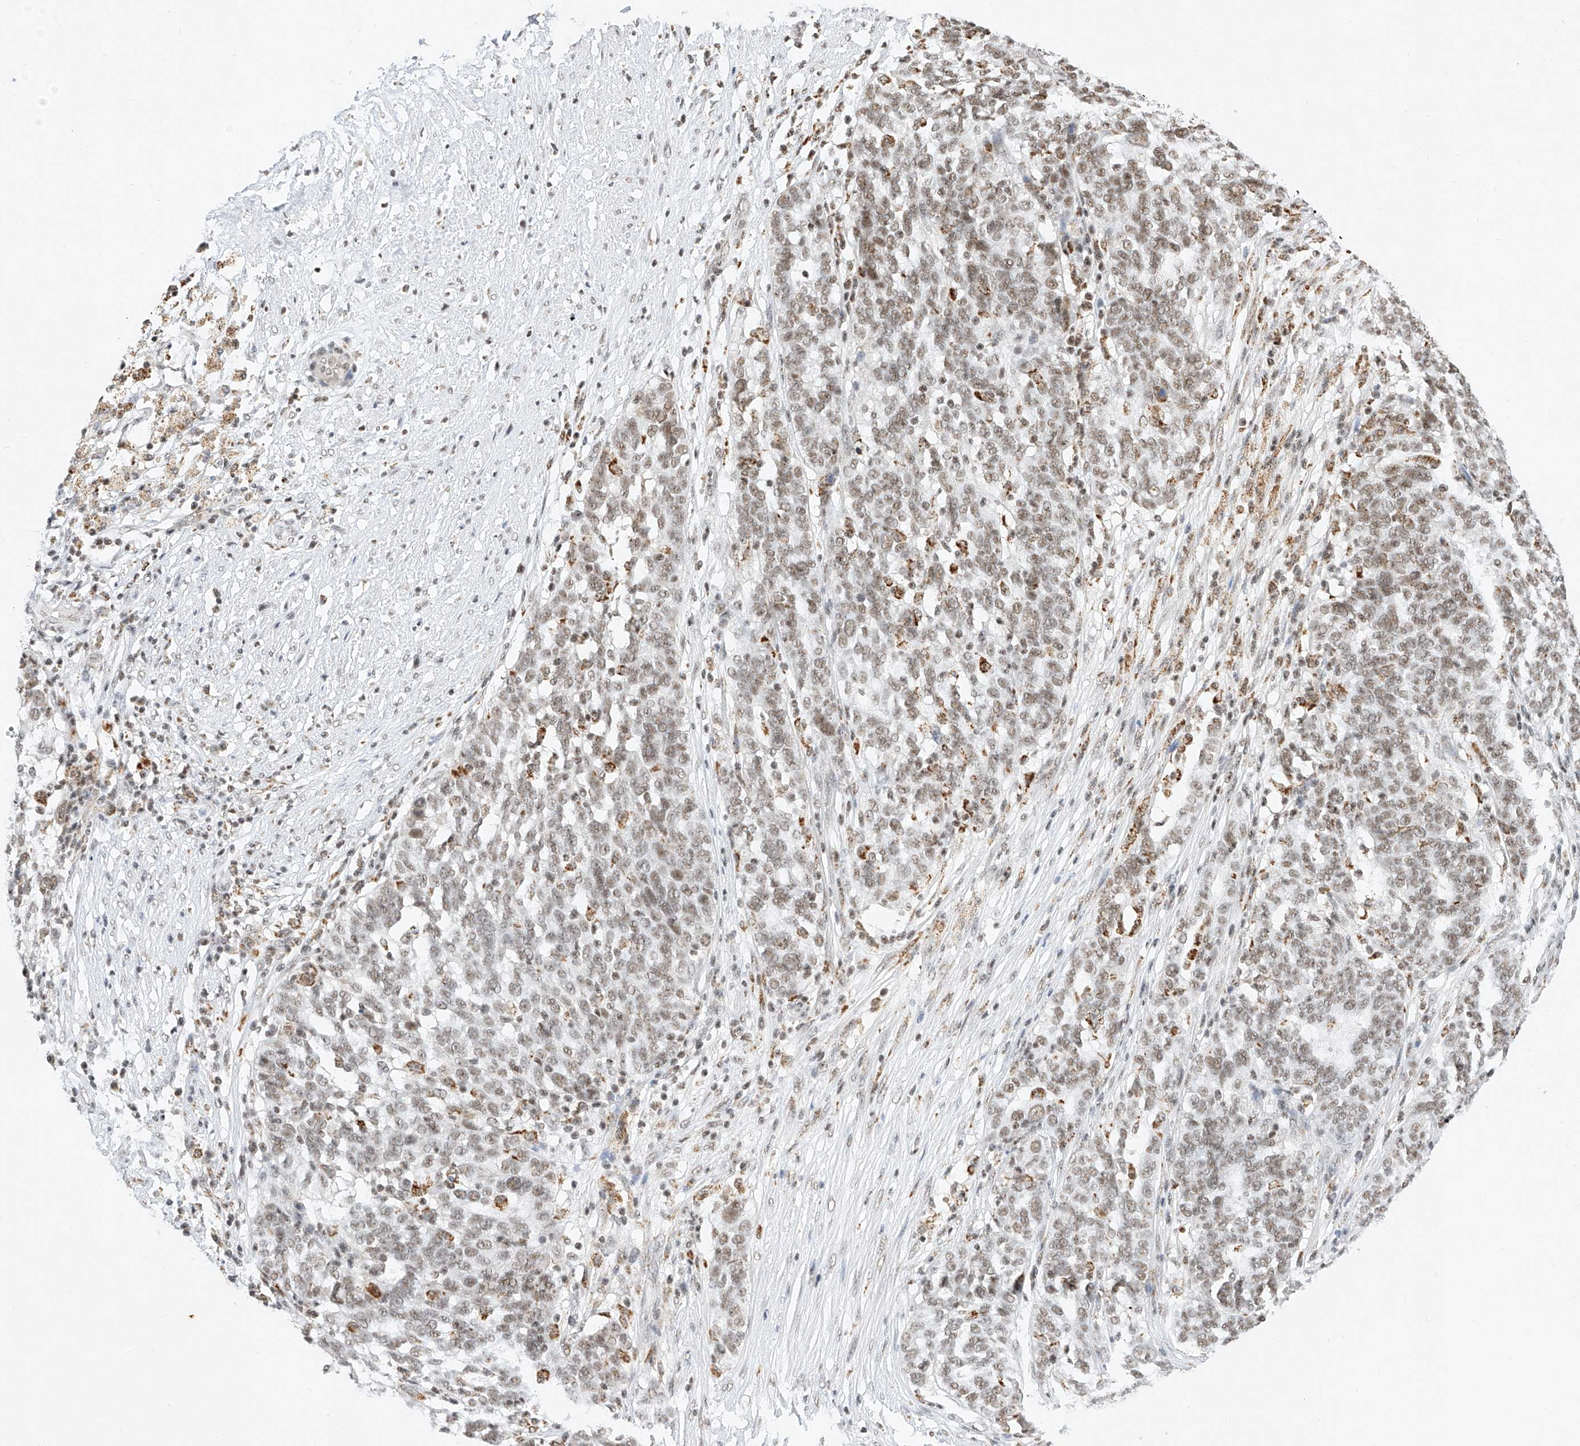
{"staining": {"intensity": "moderate", "quantity": ">75%", "location": "nuclear"}, "tissue": "ovarian cancer", "cell_type": "Tumor cells", "image_type": "cancer", "snomed": [{"axis": "morphology", "description": "Cystadenocarcinoma, serous, NOS"}, {"axis": "topography", "description": "Ovary"}], "caption": "Immunohistochemical staining of ovarian serous cystadenocarcinoma shows medium levels of moderate nuclear expression in about >75% of tumor cells.", "gene": "NRF1", "patient": {"sex": "female", "age": 59}}